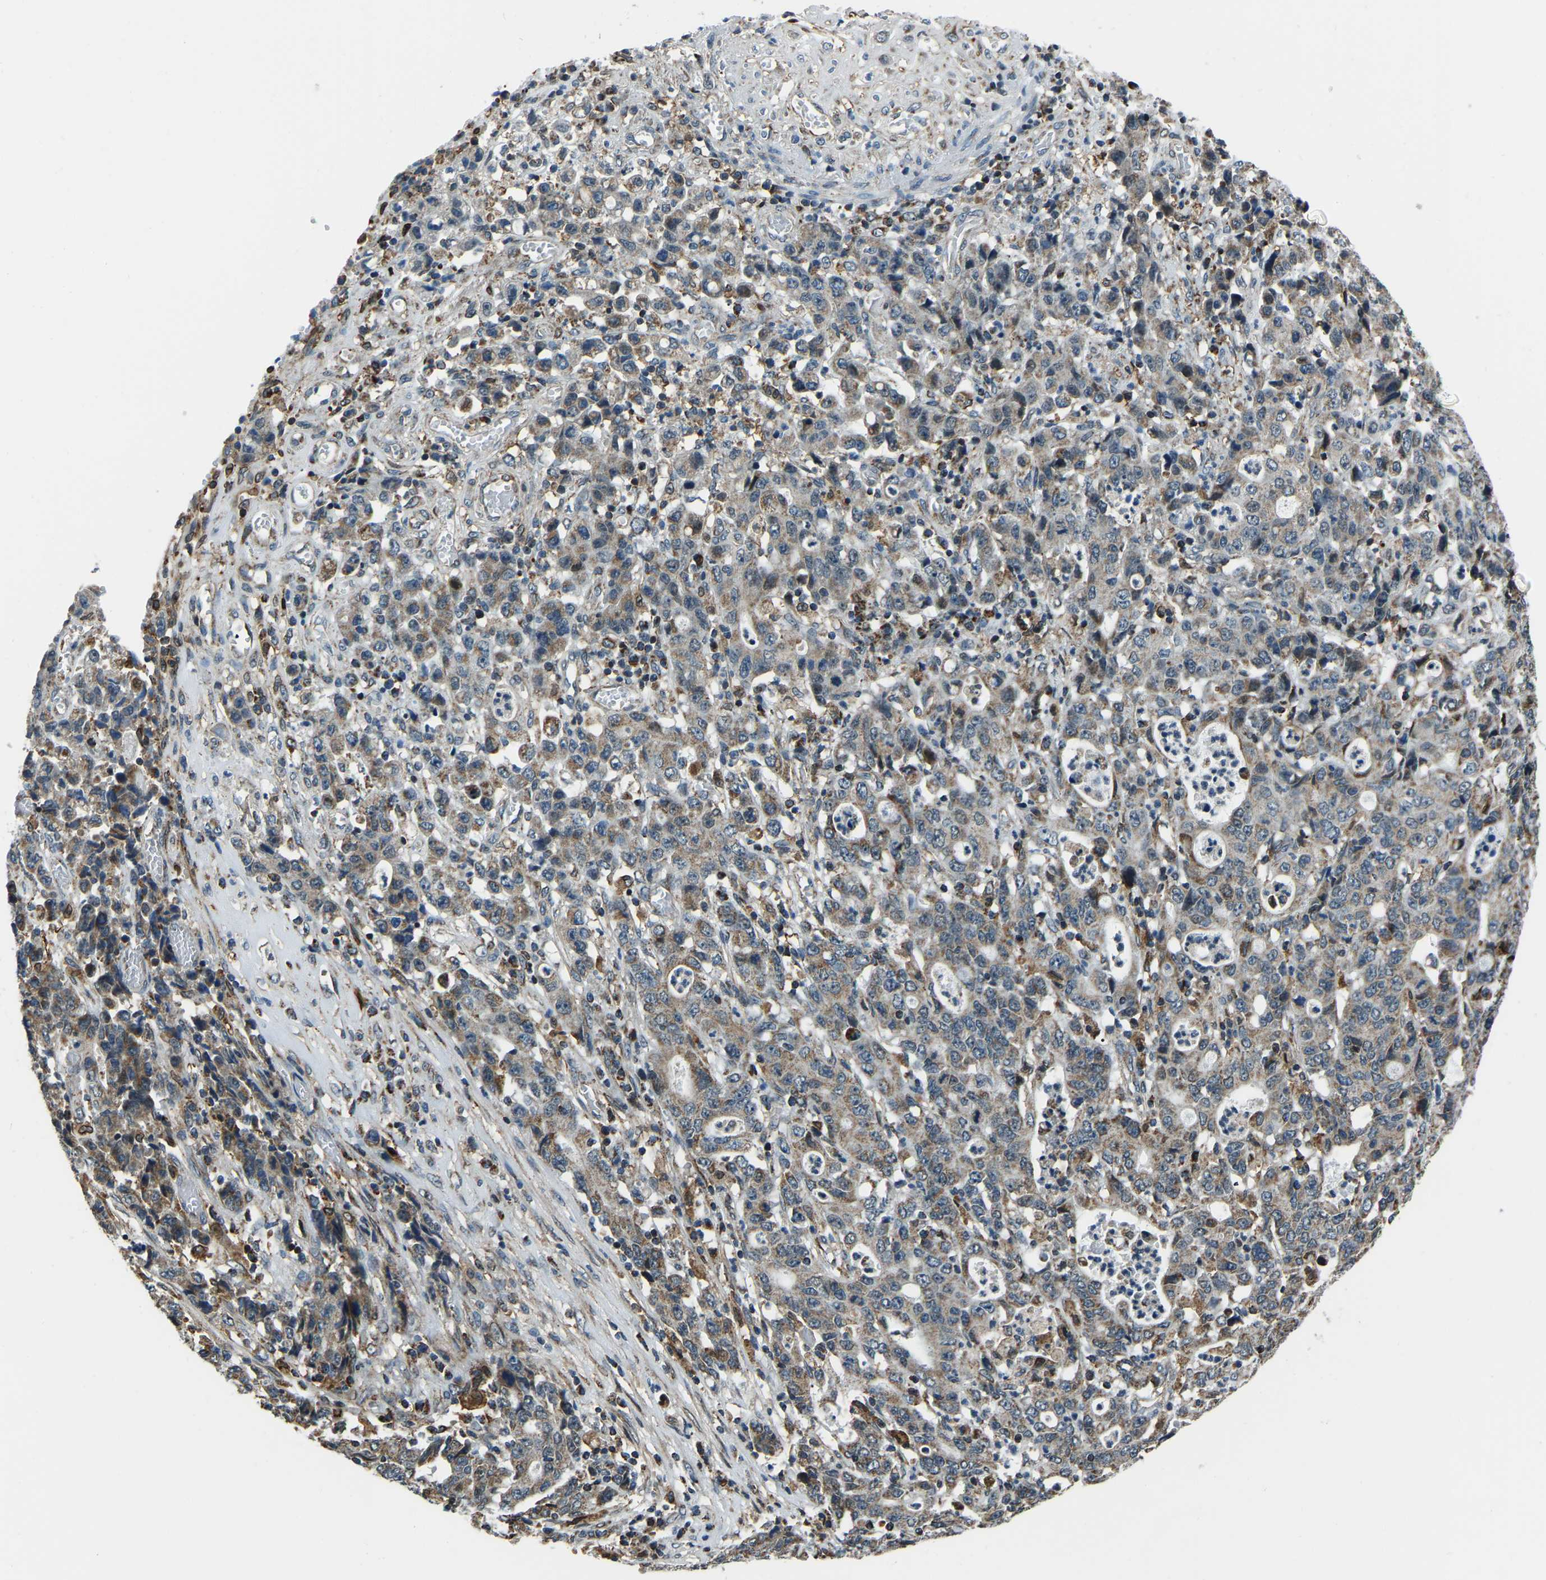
{"staining": {"intensity": "weak", "quantity": ">75%", "location": "cytoplasmic/membranous"}, "tissue": "stomach cancer", "cell_type": "Tumor cells", "image_type": "cancer", "snomed": [{"axis": "morphology", "description": "Adenocarcinoma, NOS"}, {"axis": "topography", "description": "Stomach, upper"}], "caption": "High-power microscopy captured an immunohistochemistry image of stomach cancer (adenocarcinoma), revealing weak cytoplasmic/membranous expression in approximately >75% of tumor cells. The protein is shown in brown color, while the nuclei are stained blue.", "gene": "RBM33", "patient": {"sex": "male", "age": 69}}